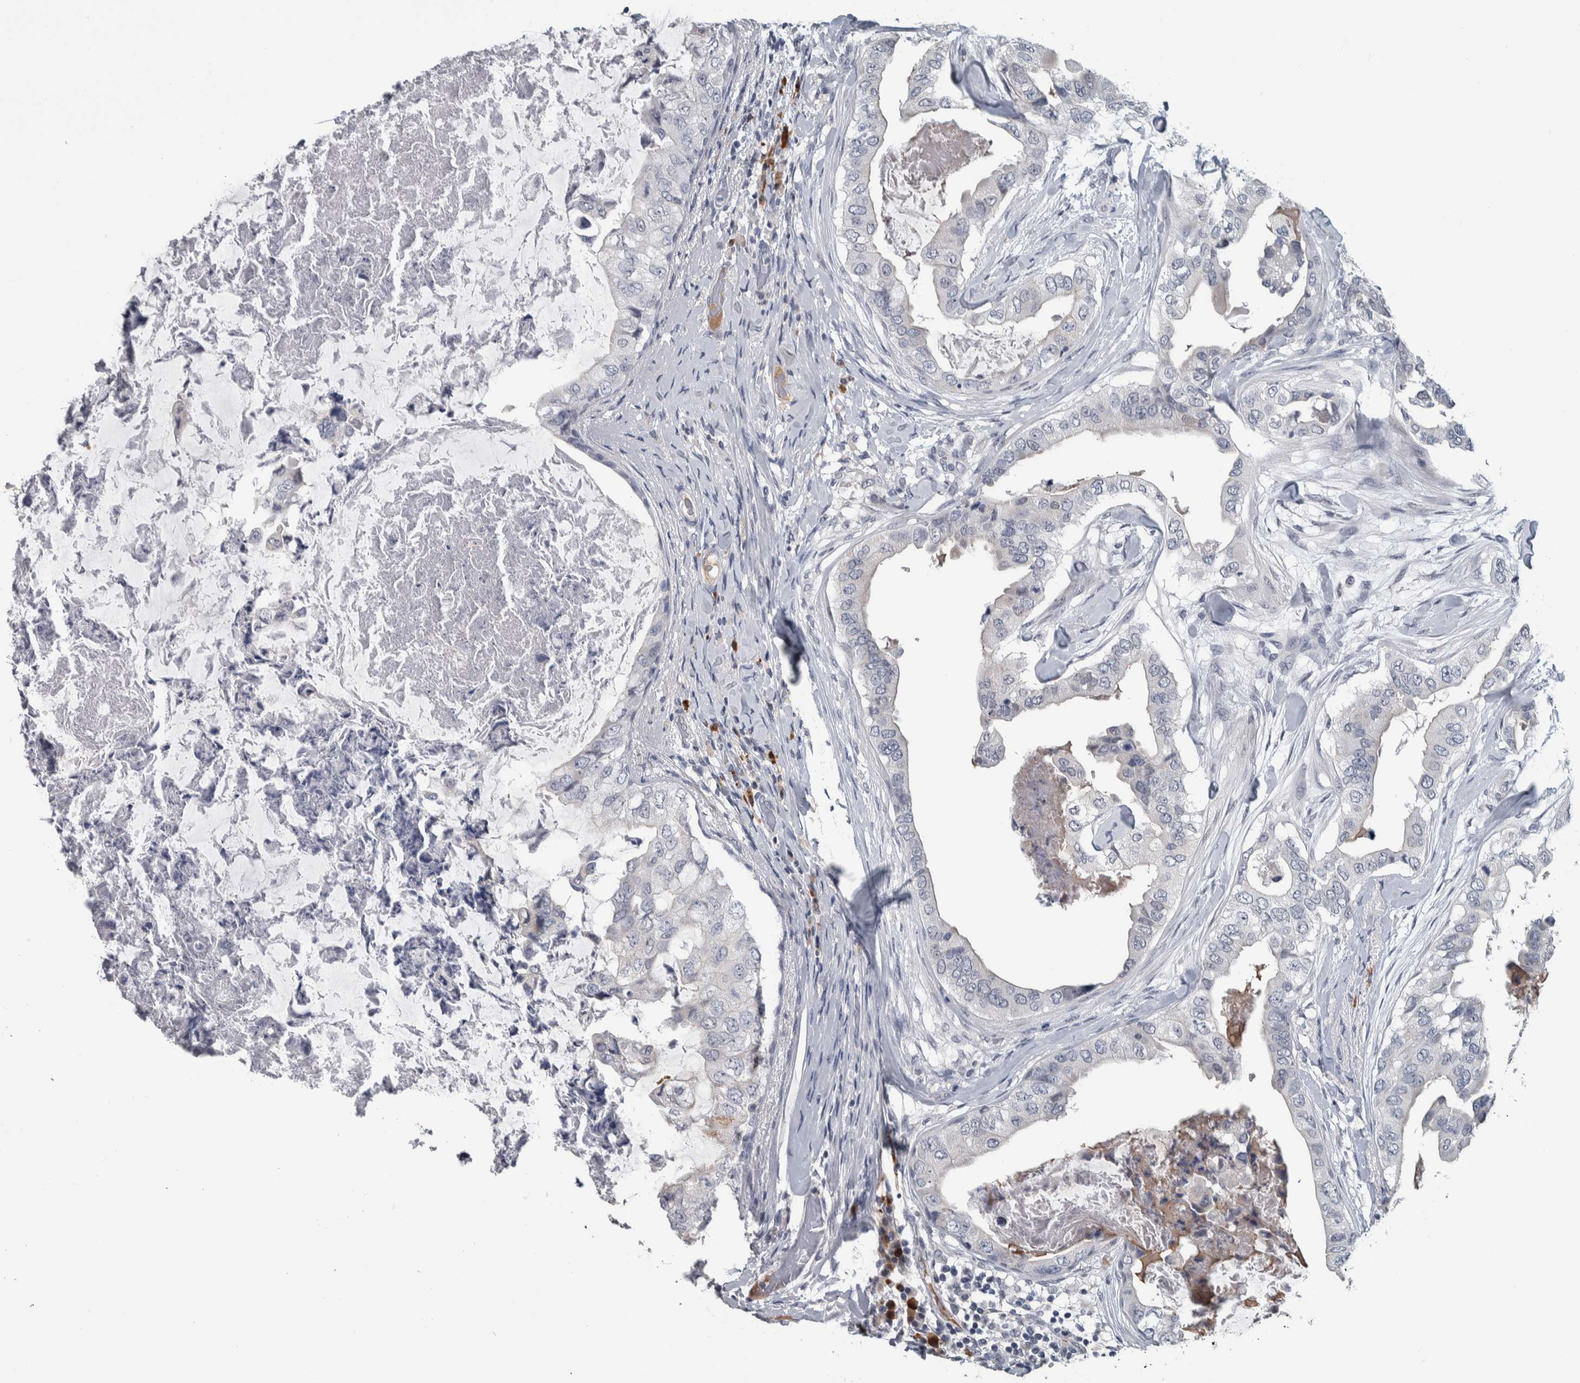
{"staining": {"intensity": "negative", "quantity": "none", "location": "none"}, "tissue": "breast cancer", "cell_type": "Tumor cells", "image_type": "cancer", "snomed": [{"axis": "morphology", "description": "Duct carcinoma"}, {"axis": "topography", "description": "Breast"}], "caption": "High magnification brightfield microscopy of infiltrating ductal carcinoma (breast) stained with DAB (brown) and counterstained with hematoxylin (blue): tumor cells show no significant expression.", "gene": "CAVIN4", "patient": {"sex": "female", "age": 40}}